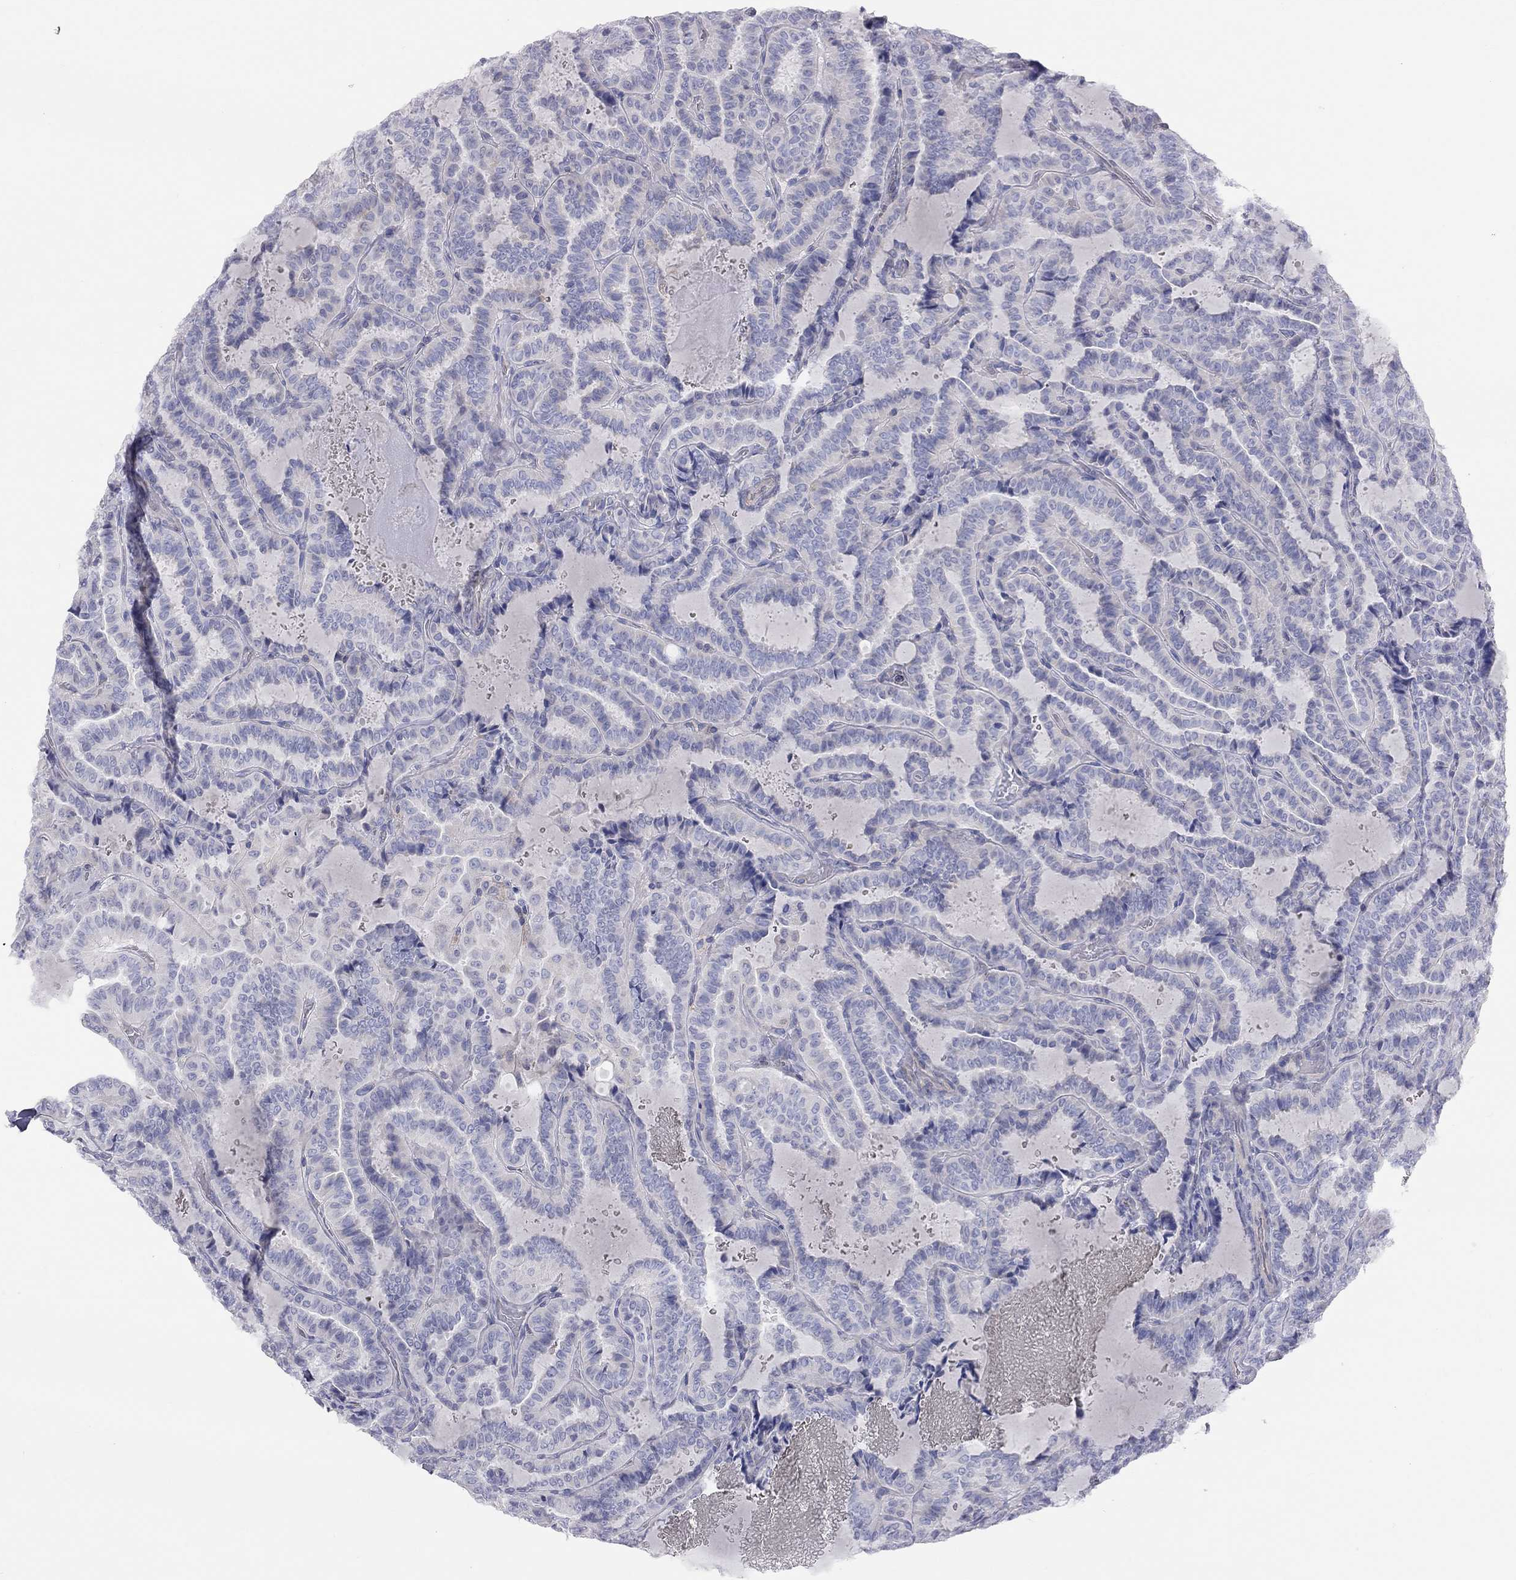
{"staining": {"intensity": "negative", "quantity": "none", "location": "none"}, "tissue": "thyroid cancer", "cell_type": "Tumor cells", "image_type": "cancer", "snomed": [{"axis": "morphology", "description": "Papillary adenocarcinoma, NOS"}, {"axis": "topography", "description": "Thyroid gland"}], "caption": "IHC image of thyroid papillary adenocarcinoma stained for a protein (brown), which exhibits no staining in tumor cells. (DAB immunohistochemistry (IHC), high magnification).", "gene": "ADCYAP1", "patient": {"sex": "female", "age": 39}}